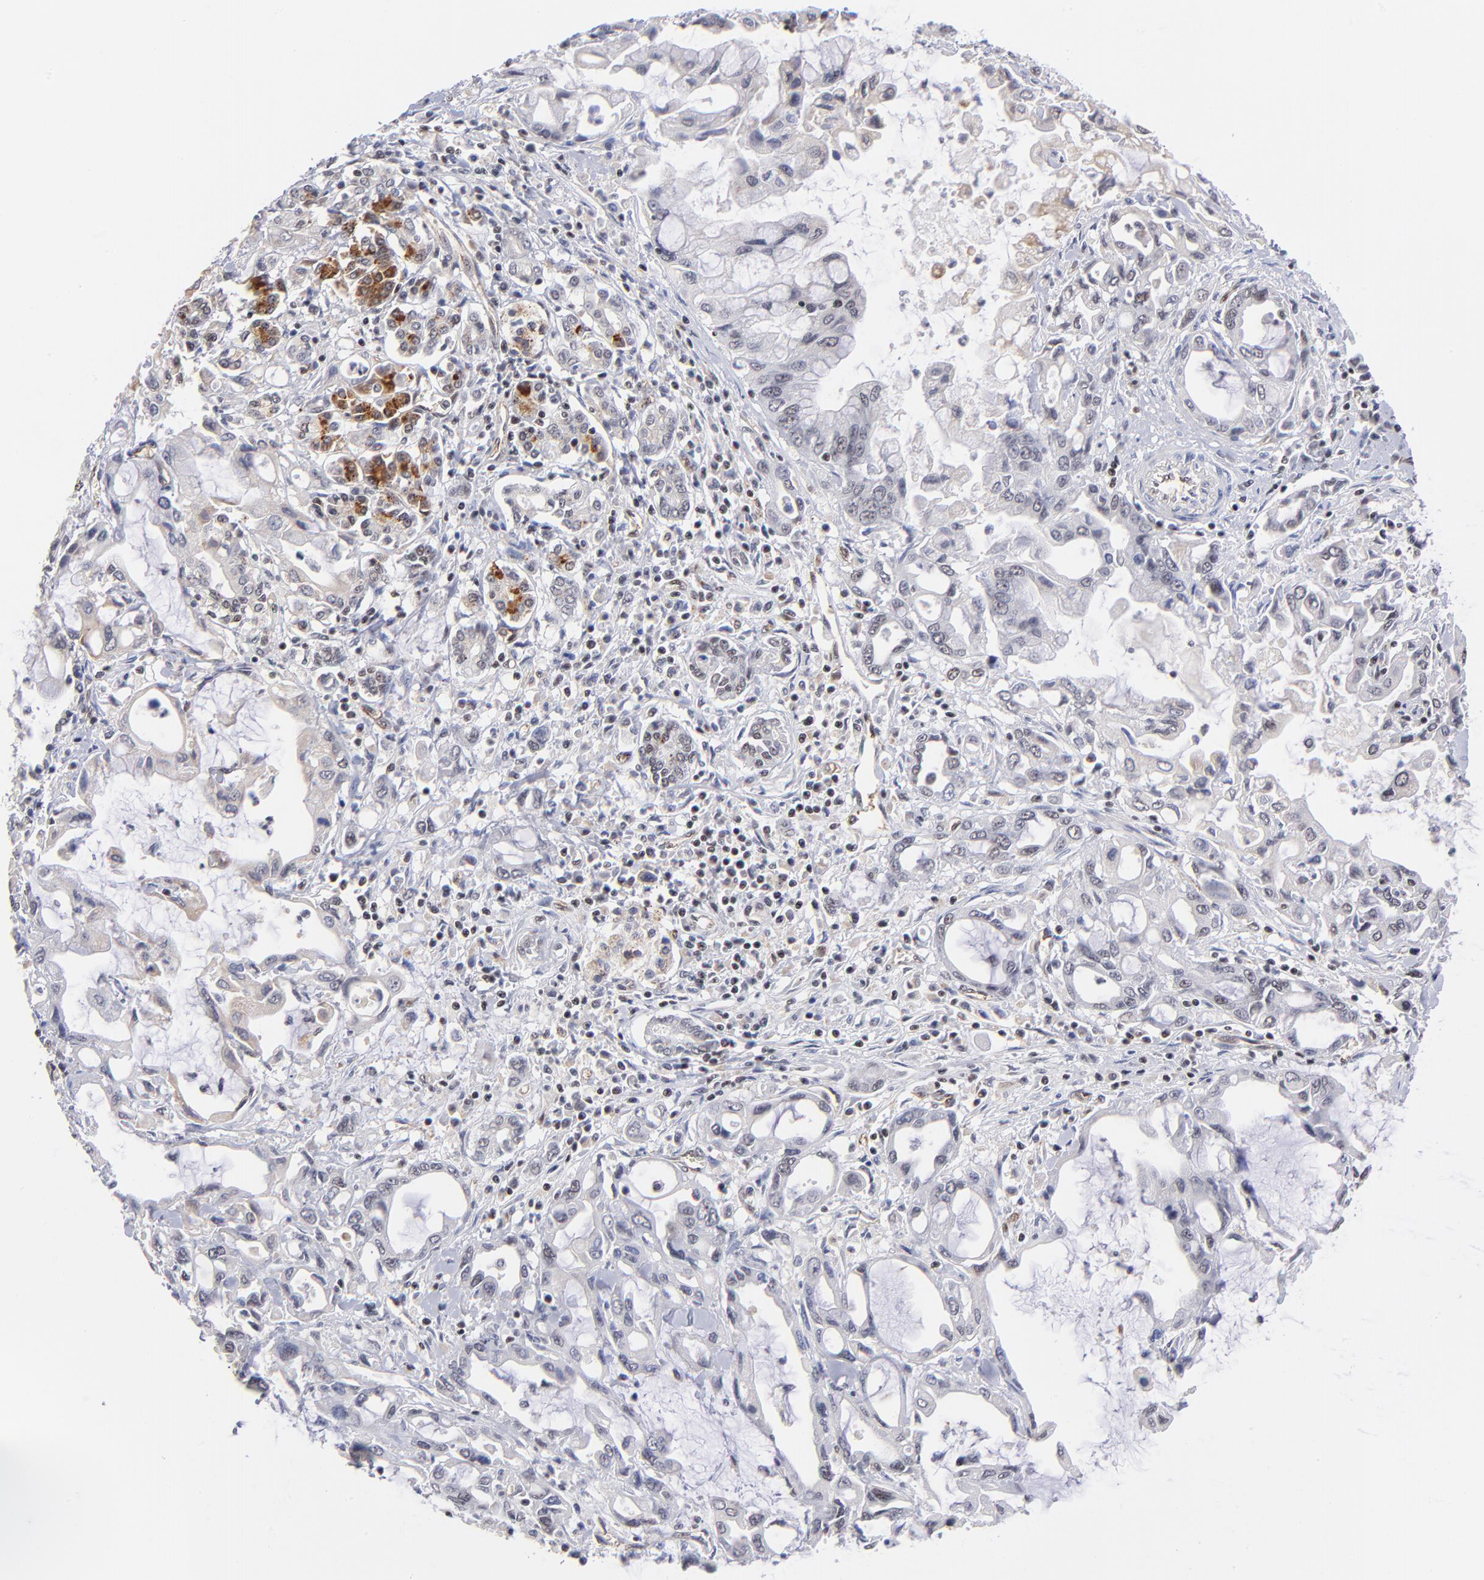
{"staining": {"intensity": "weak", "quantity": "<25%", "location": "nuclear"}, "tissue": "pancreatic cancer", "cell_type": "Tumor cells", "image_type": "cancer", "snomed": [{"axis": "morphology", "description": "Adenocarcinoma, NOS"}, {"axis": "topography", "description": "Pancreas"}], "caption": "Immunohistochemical staining of human pancreatic cancer reveals no significant staining in tumor cells.", "gene": "GABPA", "patient": {"sex": "female", "age": 57}}